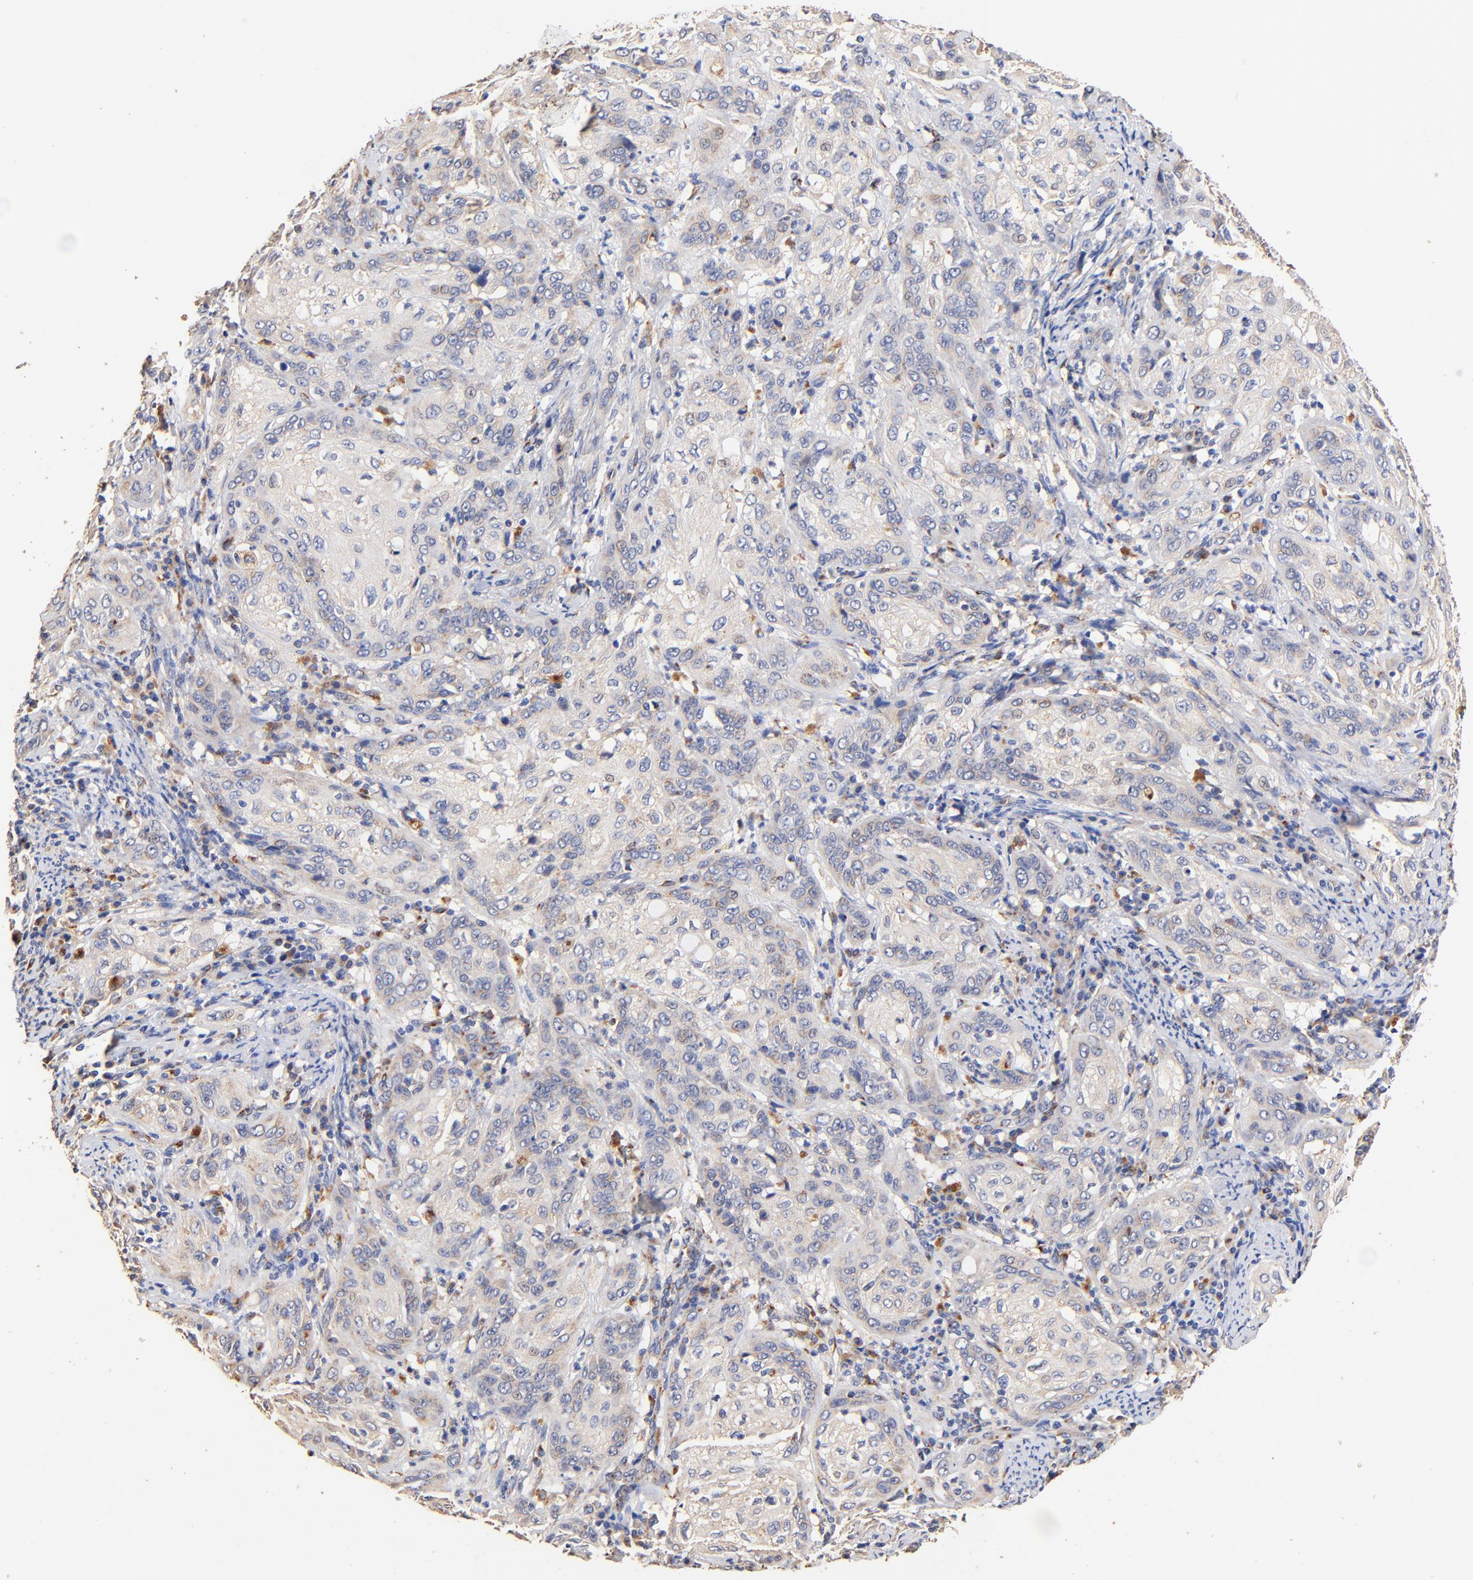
{"staining": {"intensity": "moderate", "quantity": ">75%", "location": "cytoplasmic/membranous"}, "tissue": "cervical cancer", "cell_type": "Tumor cells", "image_type": "cancer", "snomed": [{"axis": "morphology", "description": "Squamous cell carcinoma, NOS"}, {"axis": "topography", "description": "Cervix"}], "caption": "Tumor cells display medium levels of moderate cytoplasmic/membranous staining in approximately >75% of cells in human cervical squamous cell carcinoma.", "gene": "FMNL3", "patient": {"sex": "female", "age": 41}}